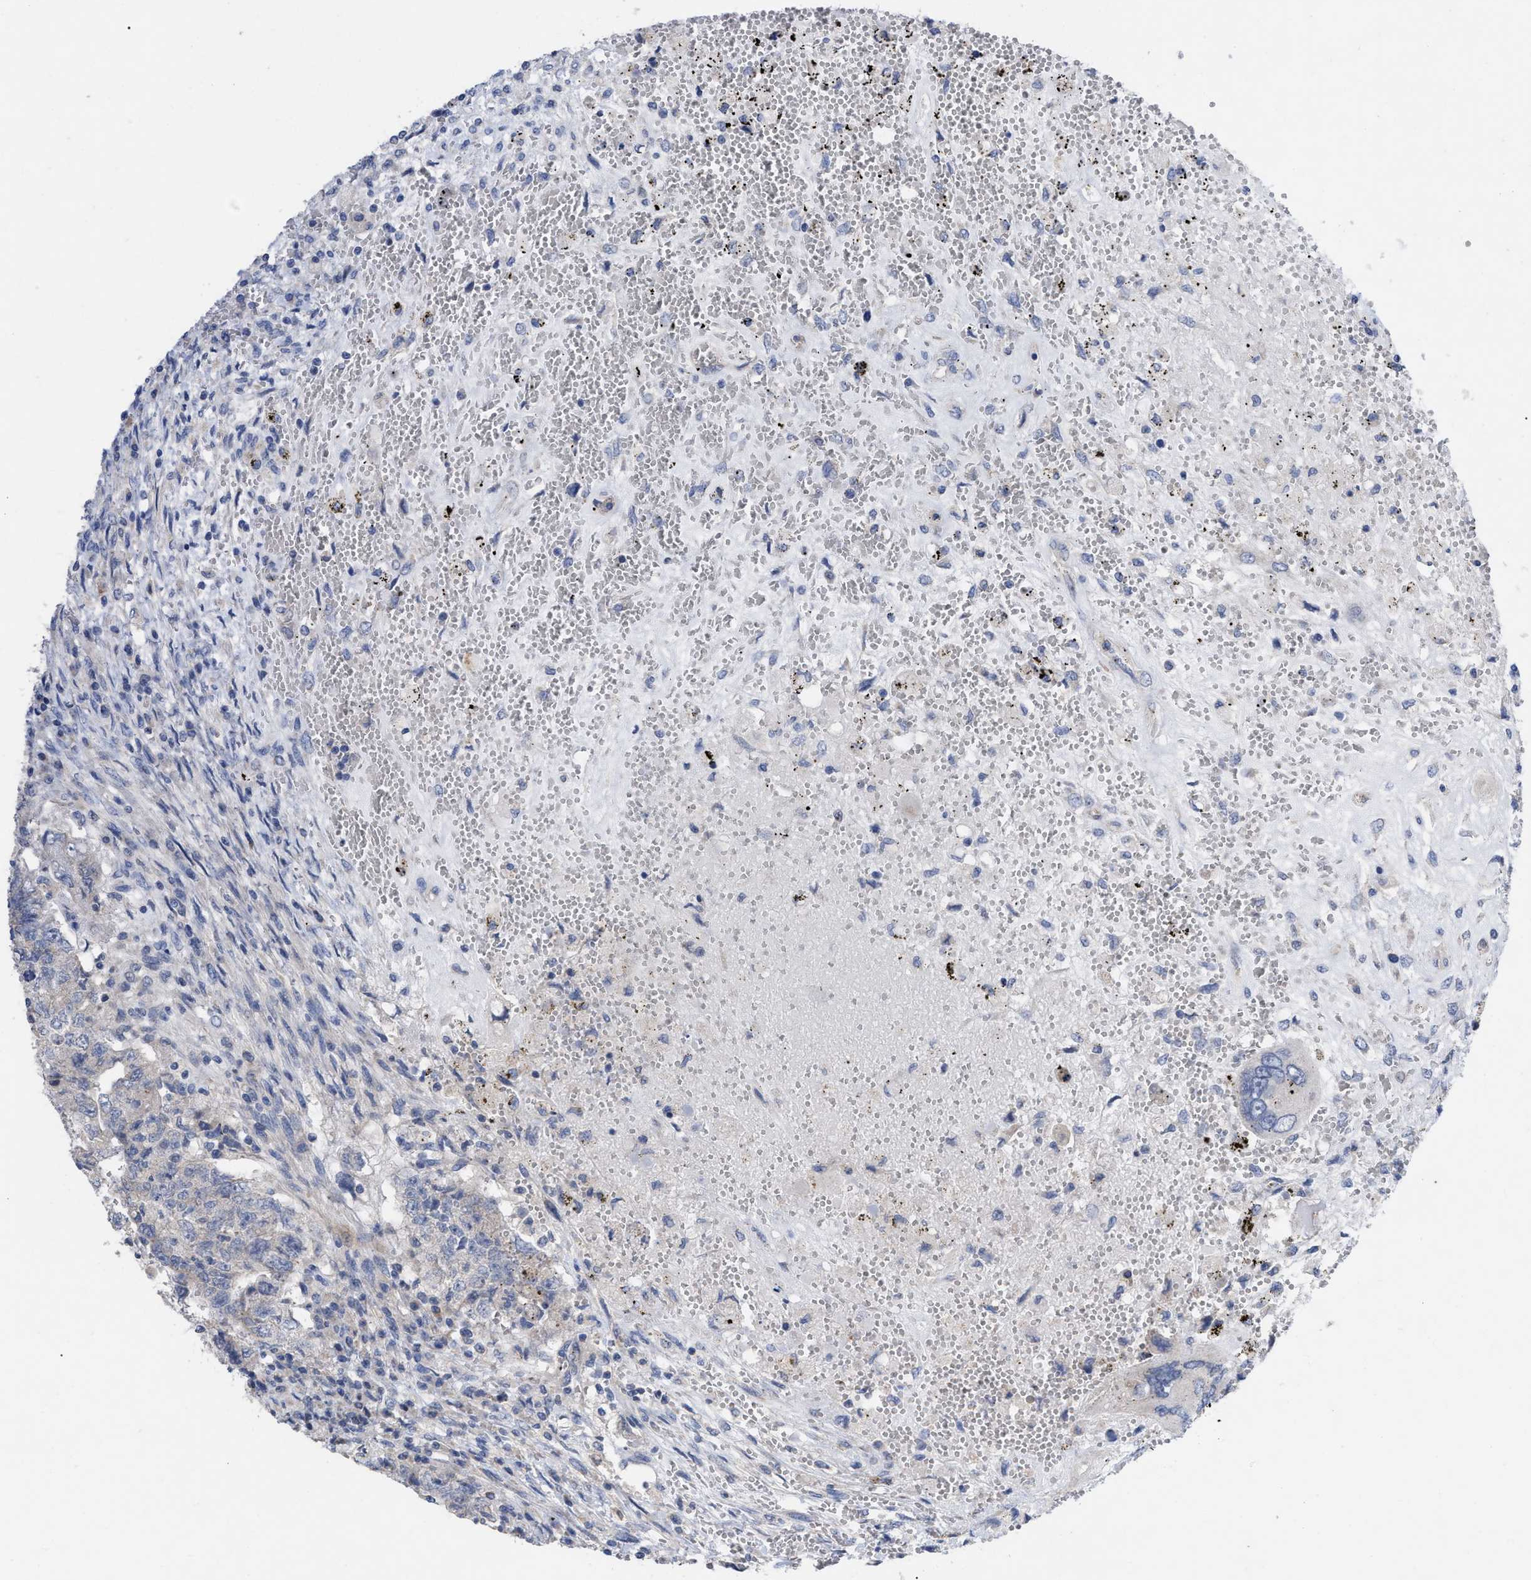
{"staining": {"intensity": "negative", "quantity": "none", "location": "none"}, "tissue": "testis cancer", "cell_type": "Tumor cells", "image_type": "cancer", "snomed": [{"axis": "morphology", "description": "Carcinoma, Embryonal, NOS"}, {"axis": "topography", "description": "Testis"}], "caption": "There is no significant staining in tumor cells of embryonal carcinoma (testis).", "gene": "VIP", "patient": {"sex": "male", "age": 26}}